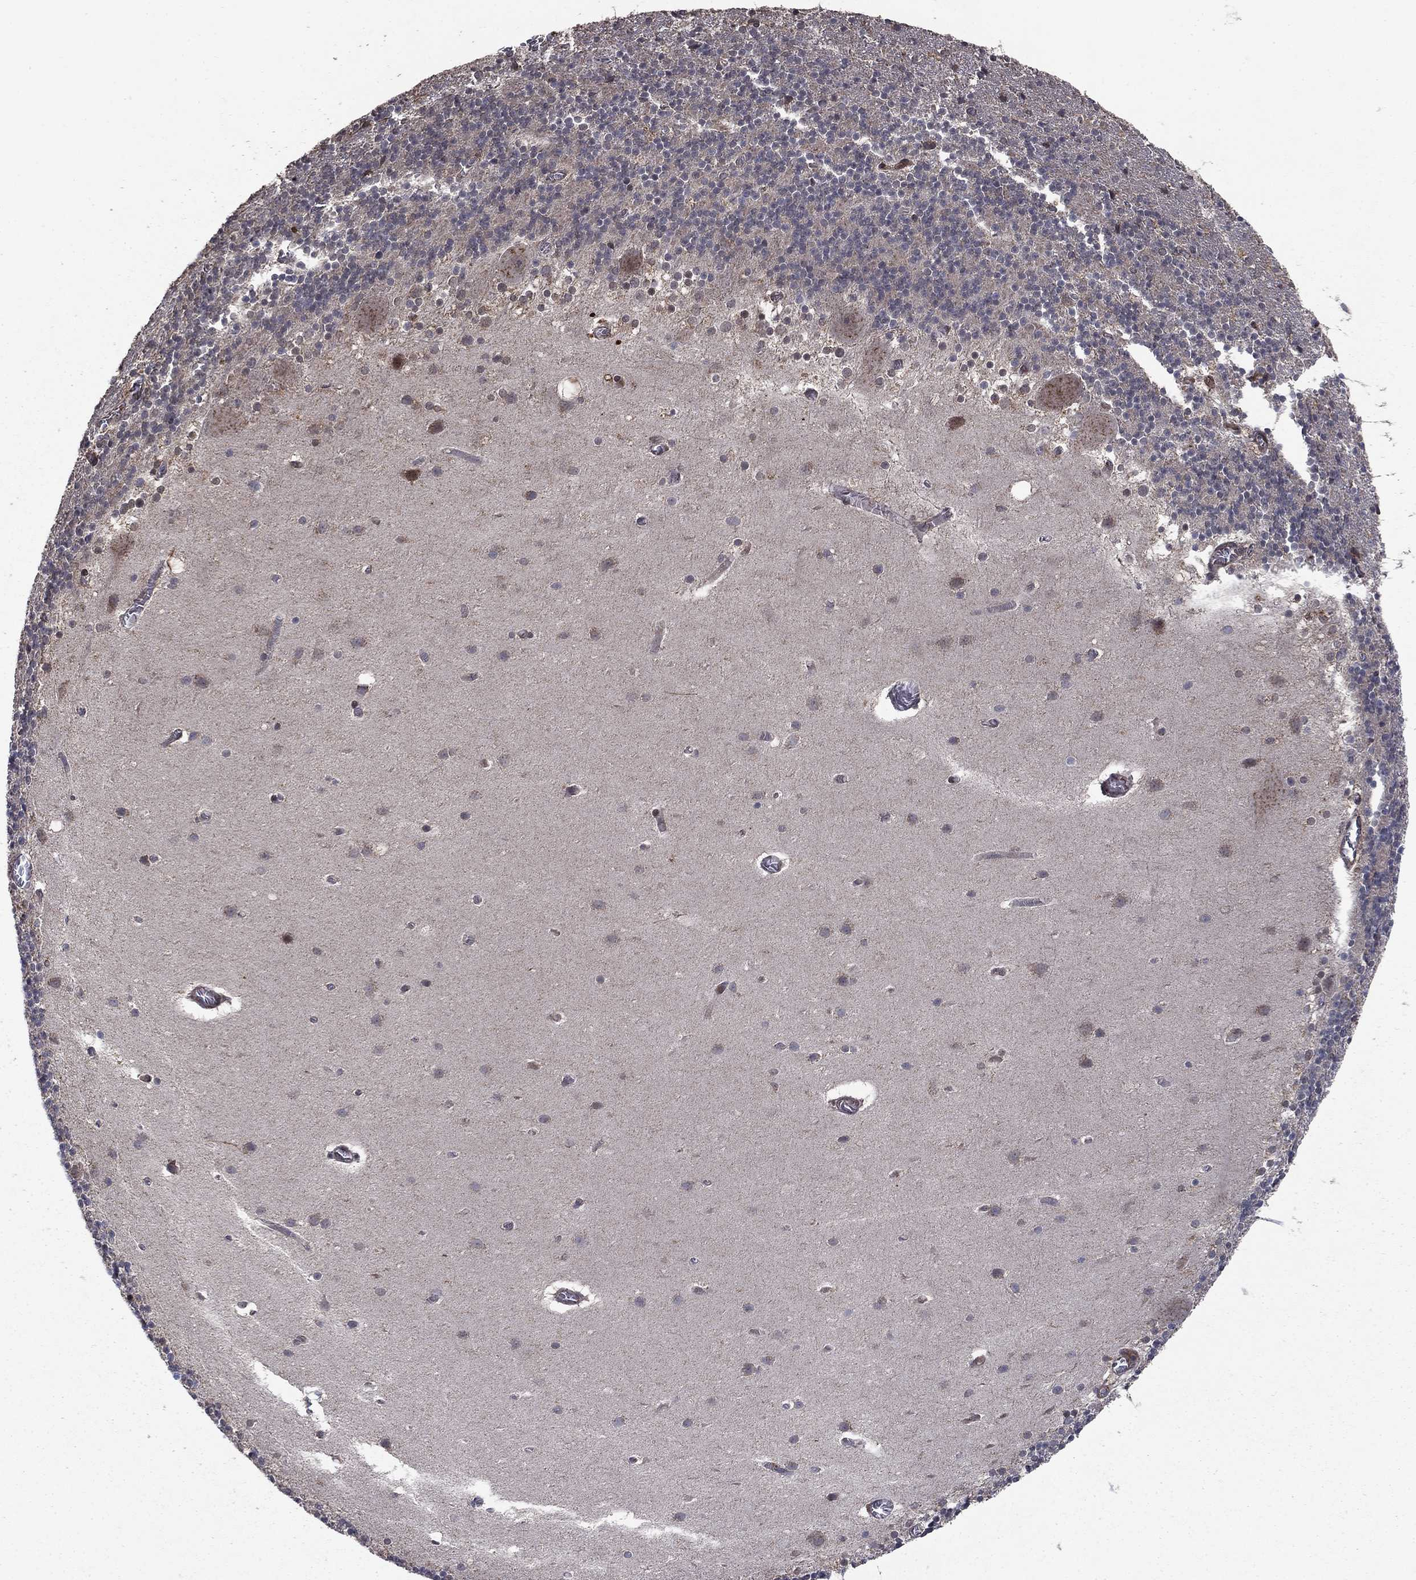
{"staining": {"intensity": "negative", "quantity": "none", "location": "none"}, "tissue": "cerebellum", "cell_type": "Cells in granular layer", "image_type": "normal", "snomed": [{"axis": "morphology", "description": "Normal tissue, NOS"}, {"axis": "topography", "description": "Cerebellum"}], "caption": "Immunohistochemistry histopathology image of unremarkable cerebellum: cerebellum stained with DAB shows no significant protein positivity in cells in granular layer. The staining is performed using DAB brown chromogen with nuclei counter-stained in using hematoxylin.", "gene": "DHRS1", "patient": {"sex": "male", "age": 70}}